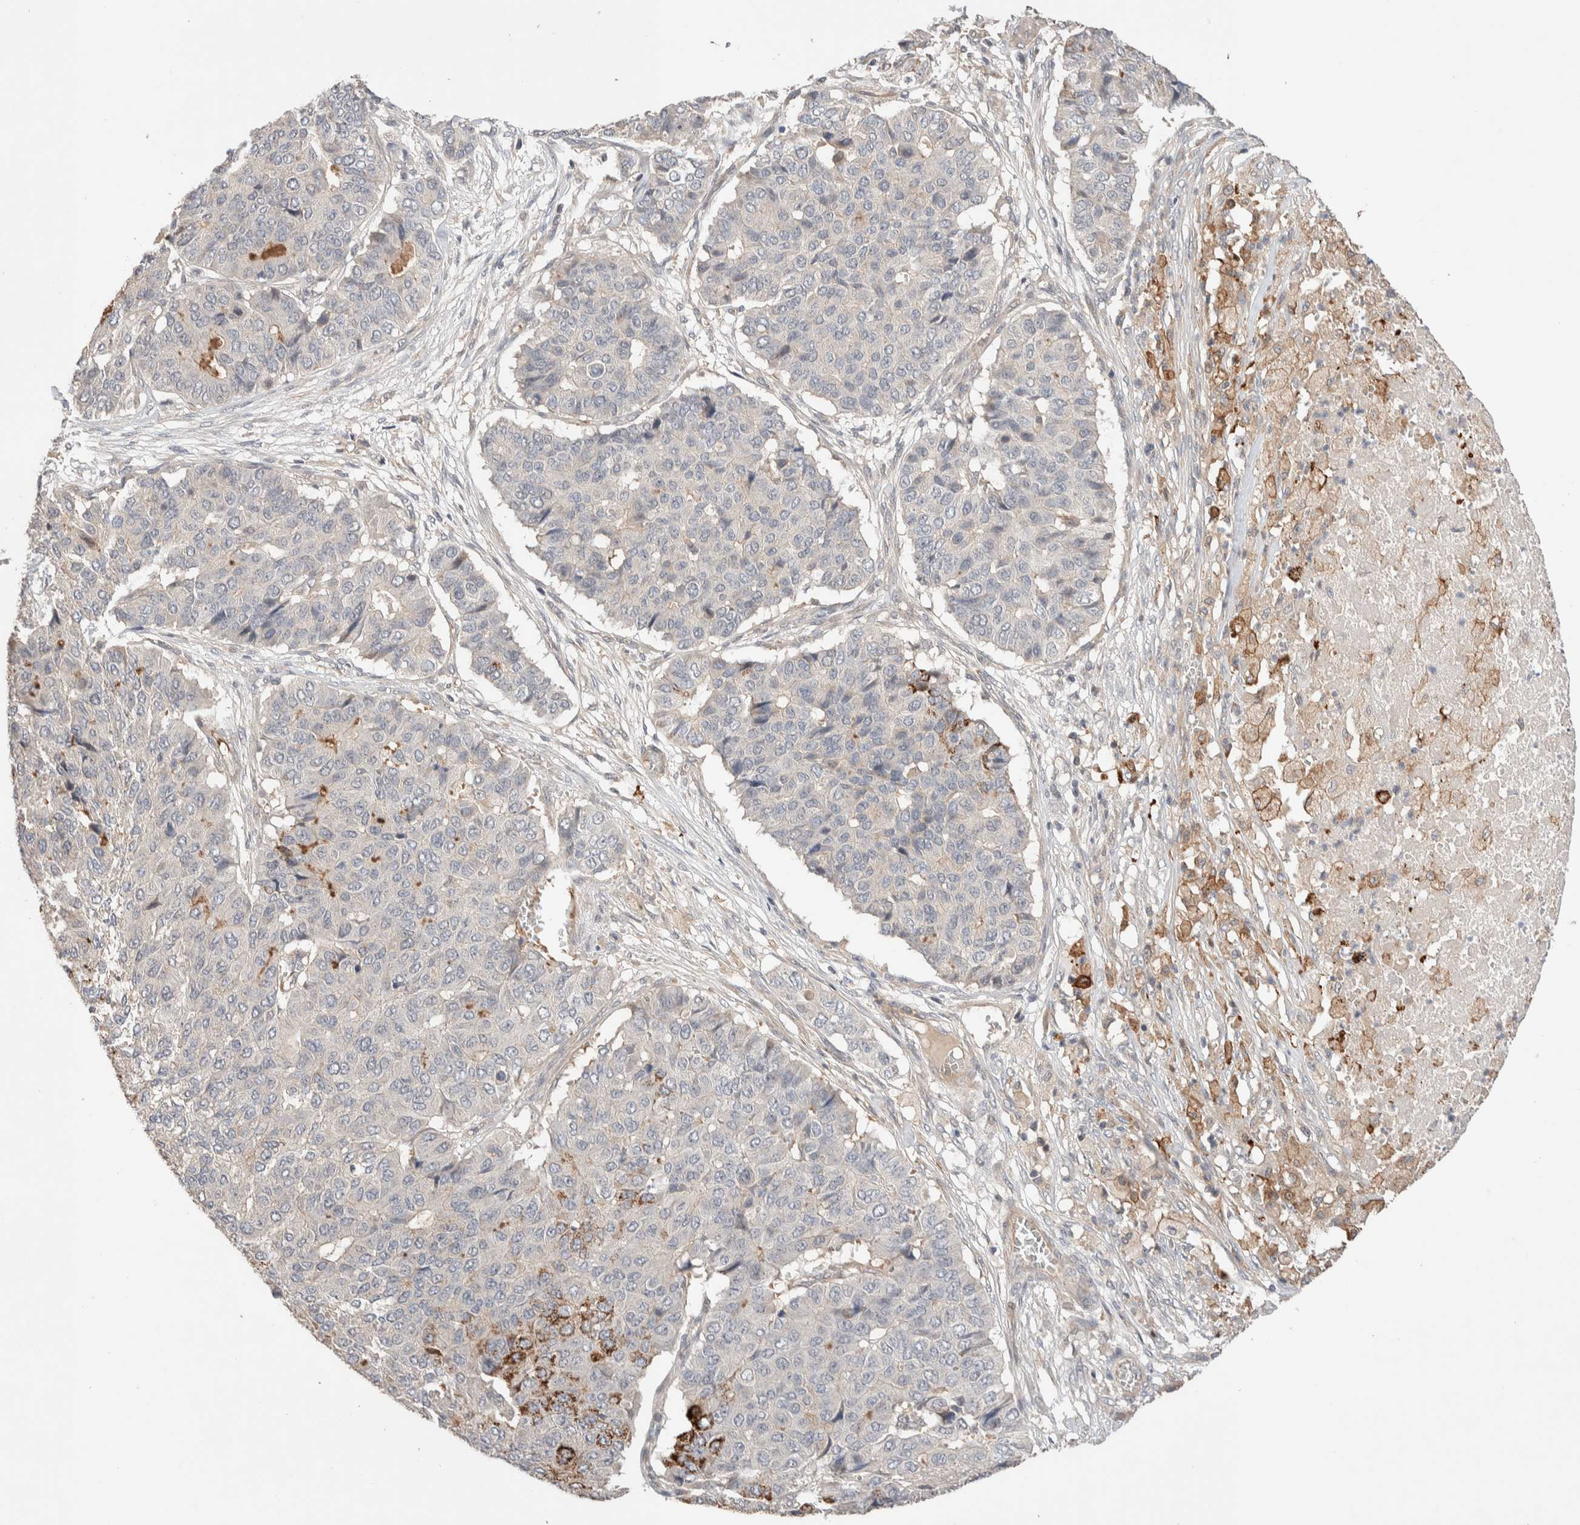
{"staining": {"intensity": "moderate", "quantity": "<25%", "location": "cytoplasmic/membranous"}, "tissue": "pancreatic cancer", "cell_type": "Tumor cells", "image_type": "cancer", "snomed": [{"axis": "morphology", "description": "Adenocarcinoma, NOS"}, {"axis": "topography", "description": "Pancreas"}], "caption": "A micrograph of pancreatic adenocarcinoma stained for a protein reveals moderate cytoplasmic/membranous brown staining in tumor cells. (DAB (3,3'-diaminobenzidine) IHC with brightfield microscopy, high magnification).", "gene": "WDR91", "patient": {"sex": "male", "age": 50}}